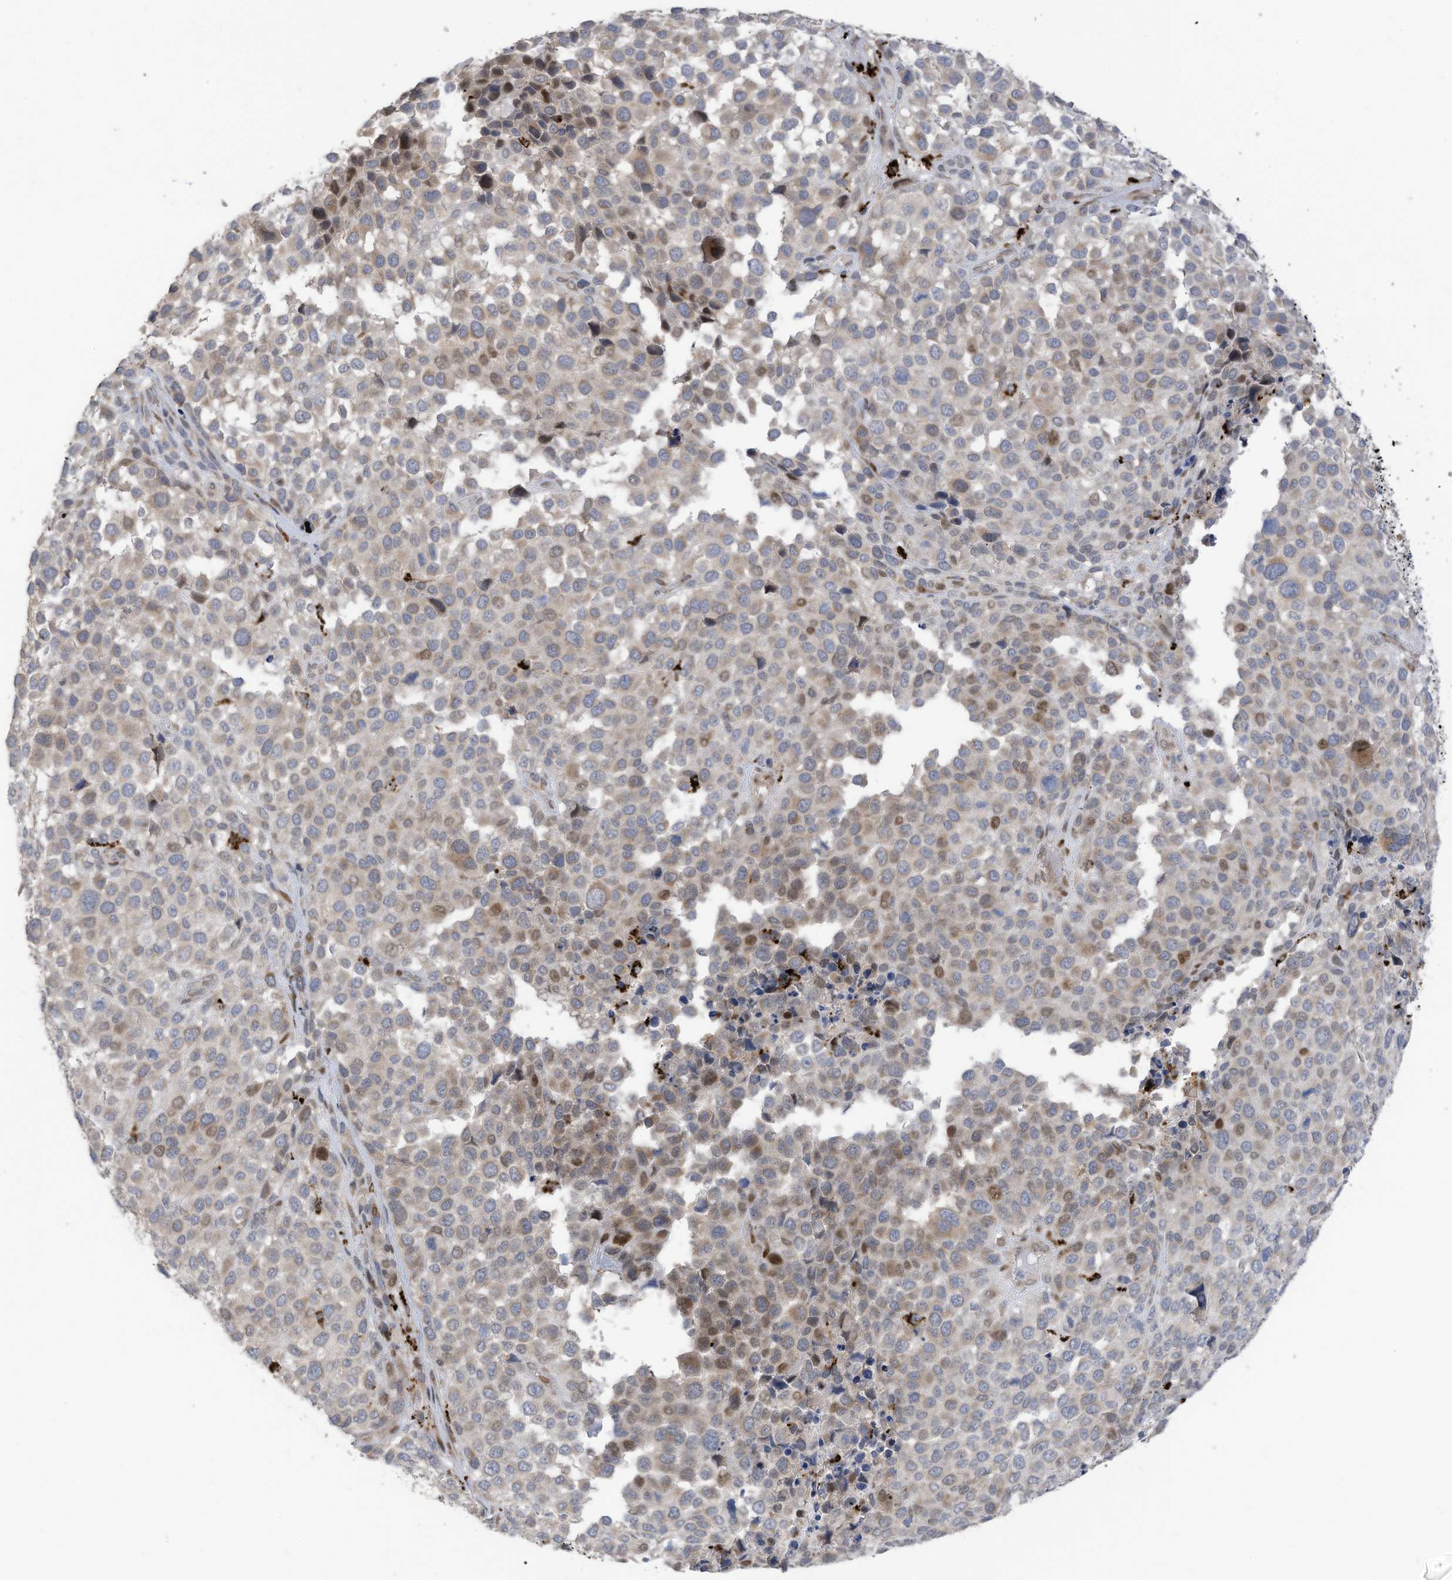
{"staining": {"intensity": "weak", "quantity": "<25%", "location": "cytoplasmic/membranous,nuclear"}, "tissue": "melanoma", "cell_type": "Tumor cells", "image_type": "cancer", "snomed": [{"axis": "morphology", "description": "Malignant melanoma, NOS"}, {"axis": "topography", "description": "Skin of trunk"}], "caption": "Immunohistochemistry of melanoma displays no expression in tumor cells. The staining was performed using DAB (3,3'-diaminobenzidine) to visualize the protein expression in brown, while the nuclei were stained in blue with hematoxylin (Magnification: 20x).", "gene": "RABL3", "patient": {"sex": "male", "age": 71}}